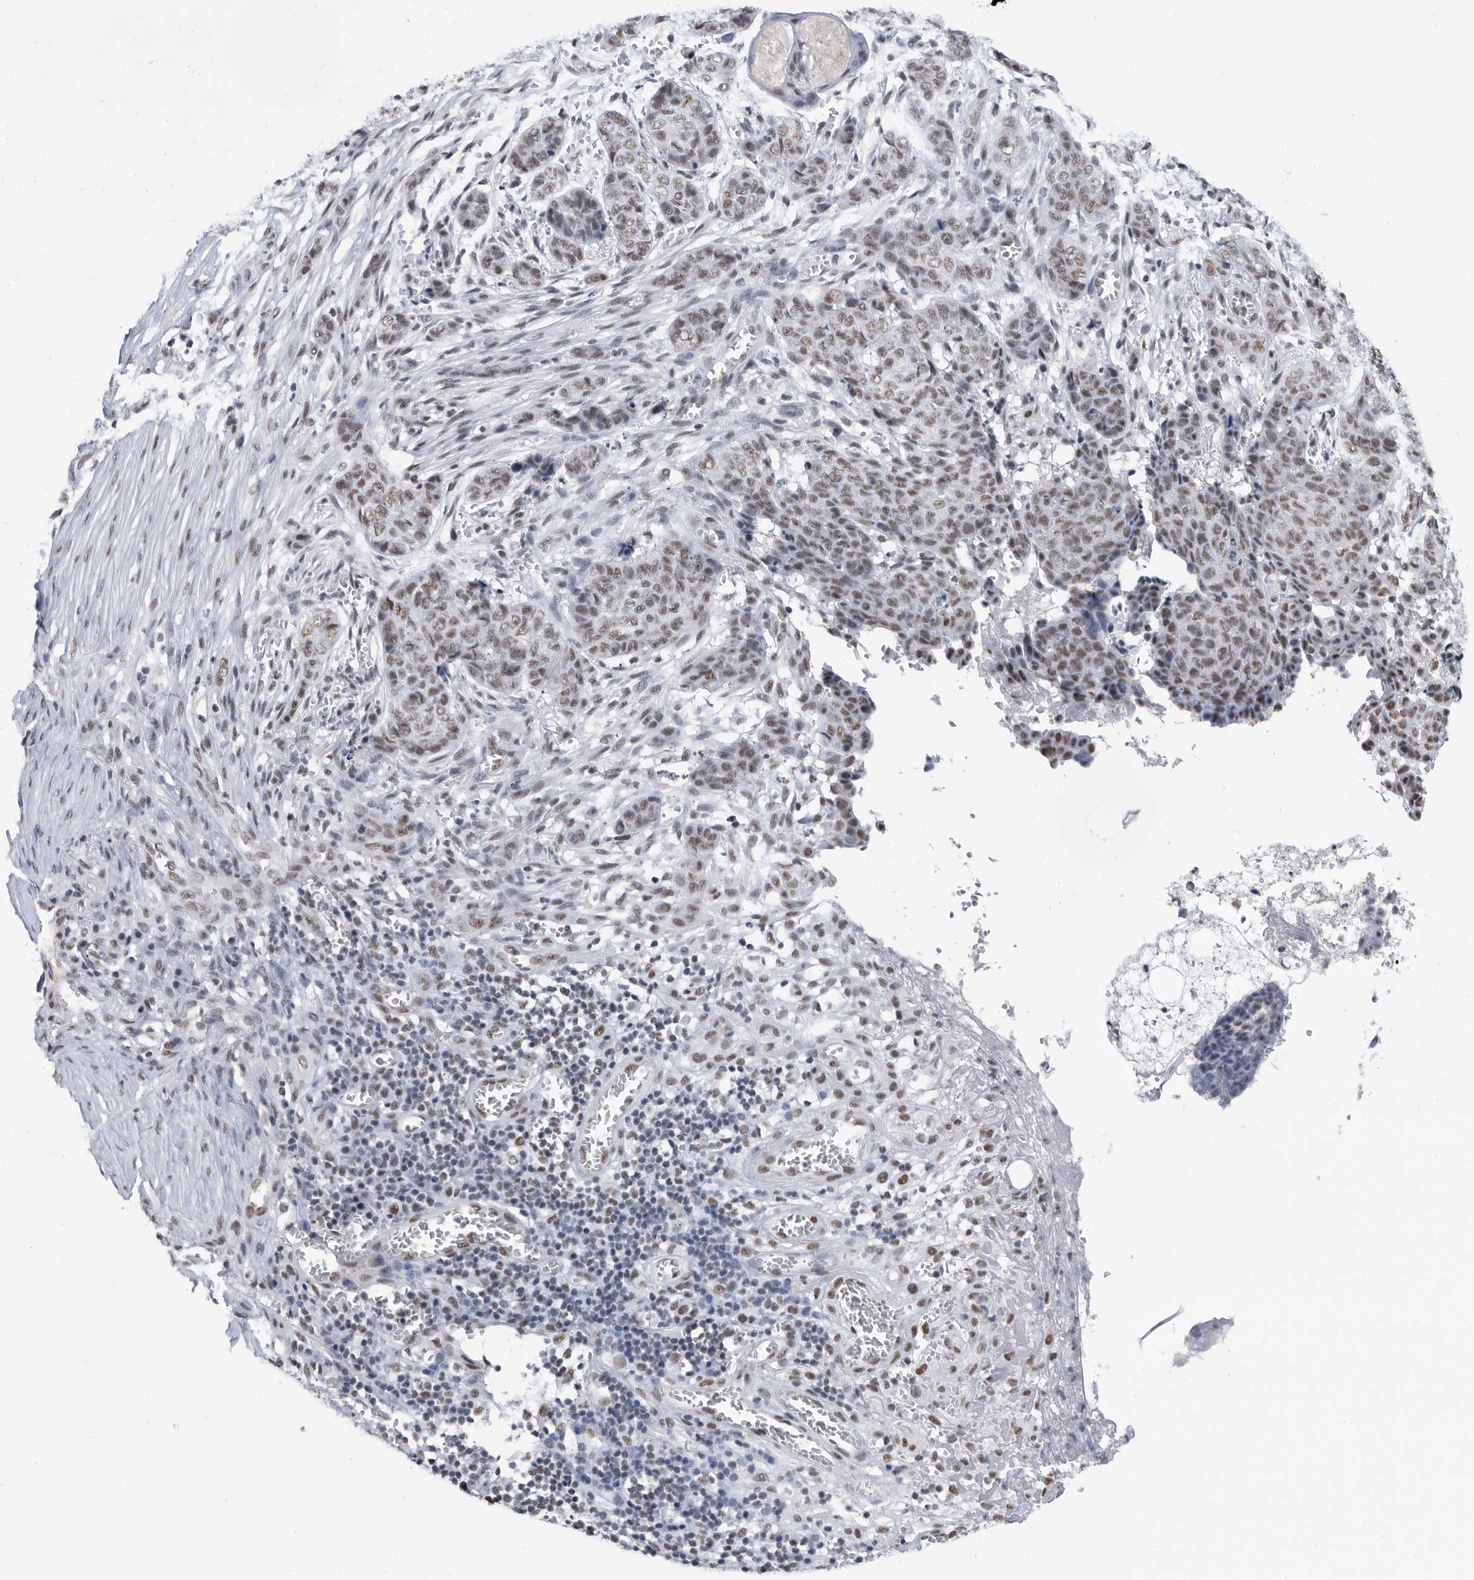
{"staining": {"intensity": "moderate", "quantity": ">75%", "location": "nuclear"}, "tissue": "skin cancer", "cell_type": "Tumor cells", "image_type": "cancer", "snomed": [{"axis": "morphology", "description": "Basal cell carcinoma"}, {"axis": "topography", "description": "Skin"}], "caption": "Immunohistochemistry (IHC) histopathology image of skin basal cell carcinoma stained for a protein (brown), which displays medium levels of moderate nuclear expression in approximately >75% of tumor cells.", "gene": "SF3A1", "patient": {"sex": "female", "age": 64}}